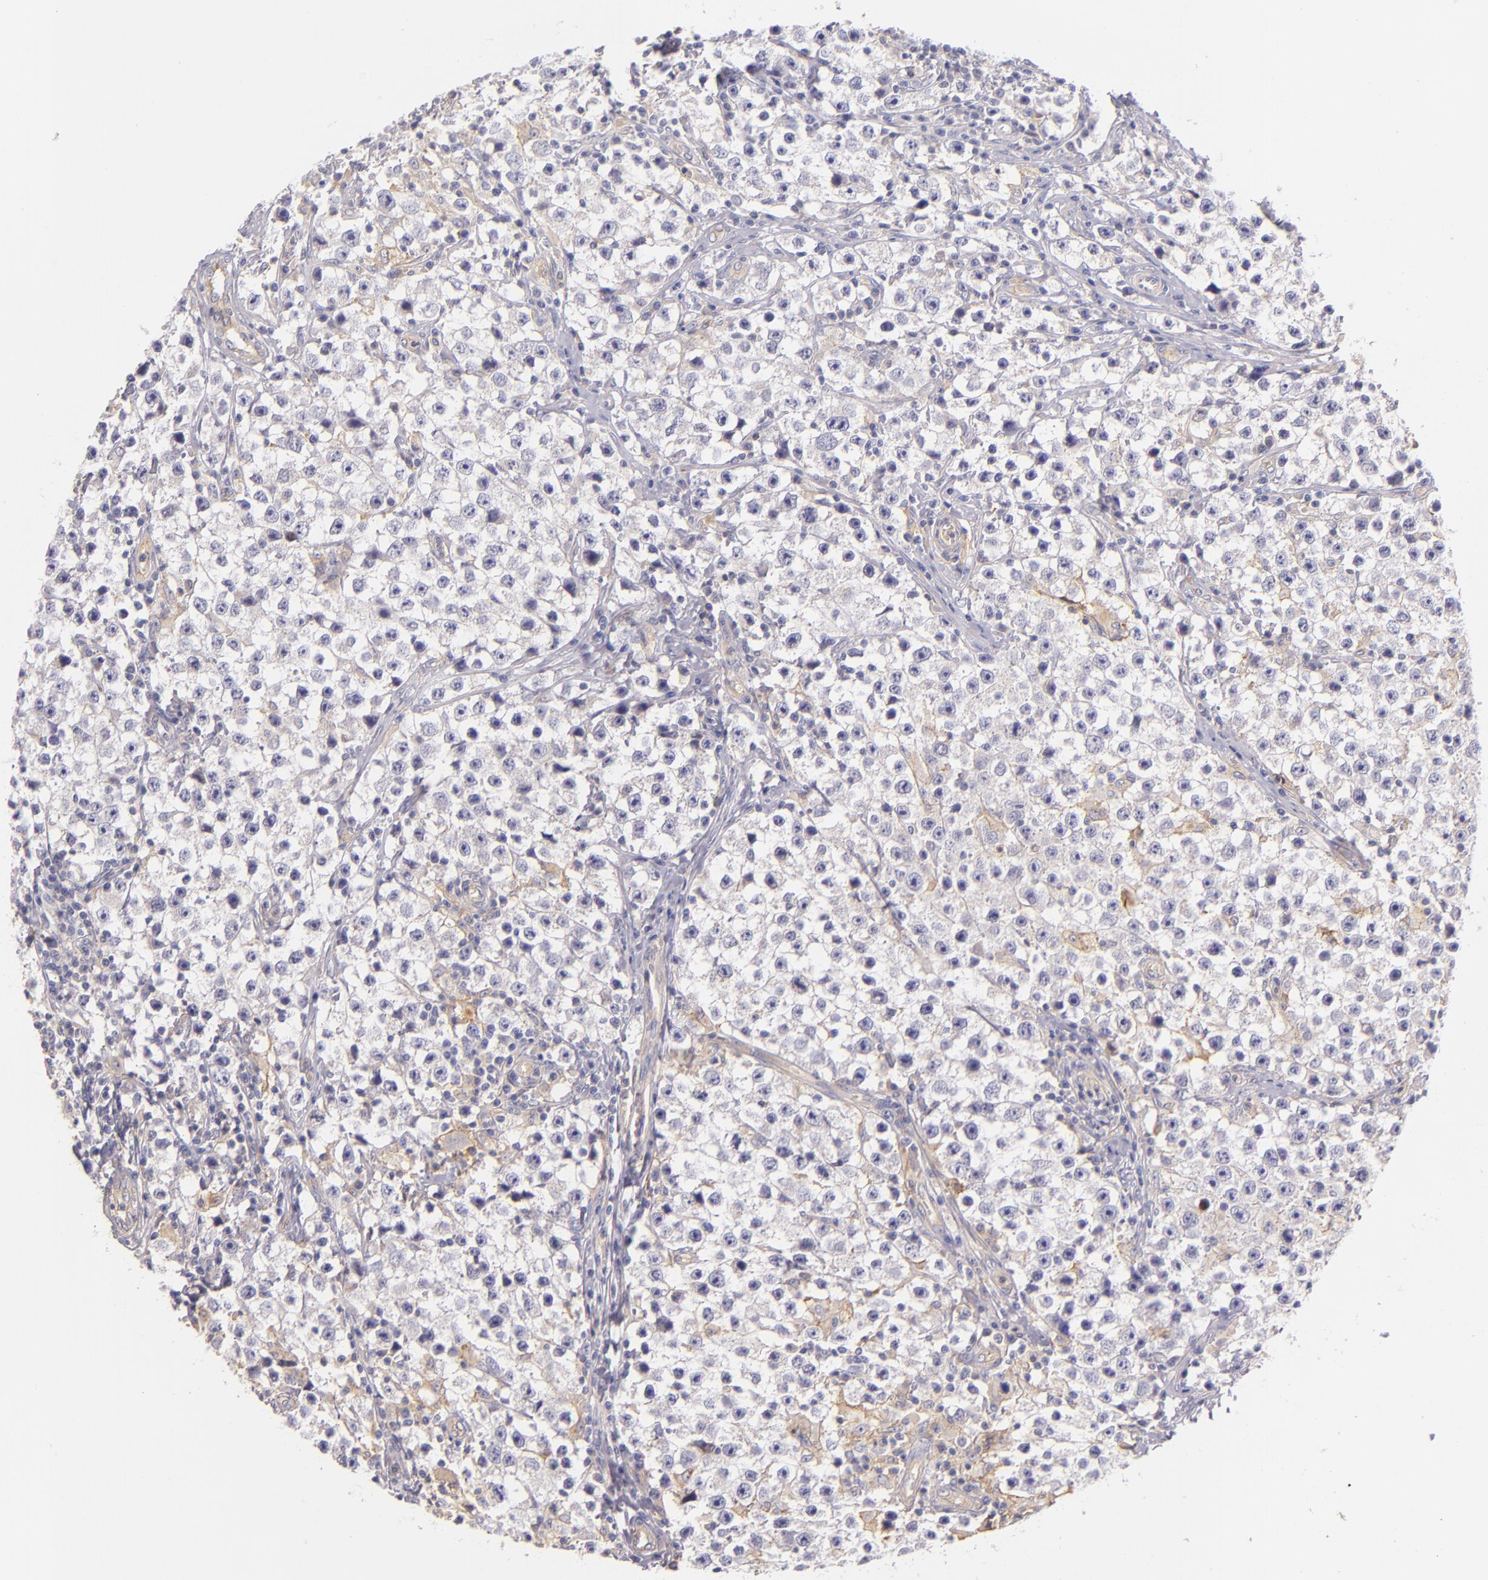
{"staining": {"intensity": "negative", "quantity": "none", "location": "none"}, "tissue": "testis cancer", "cell_type": "Tumor cells", "image_type": "cancer", "snomed": [{"axis": "morphology", "description": "Seminoma, NOS"}, {"axis": "topography", "description": "Testis"}], "caption": "A high-resolution histopathology image shows immunohistochemistry staining of testis cancer (seminoma), which demonstrates no significant staining in tumor cells.", "gene": "CTSF", "patient": {"sex": "male", "age": 35}}